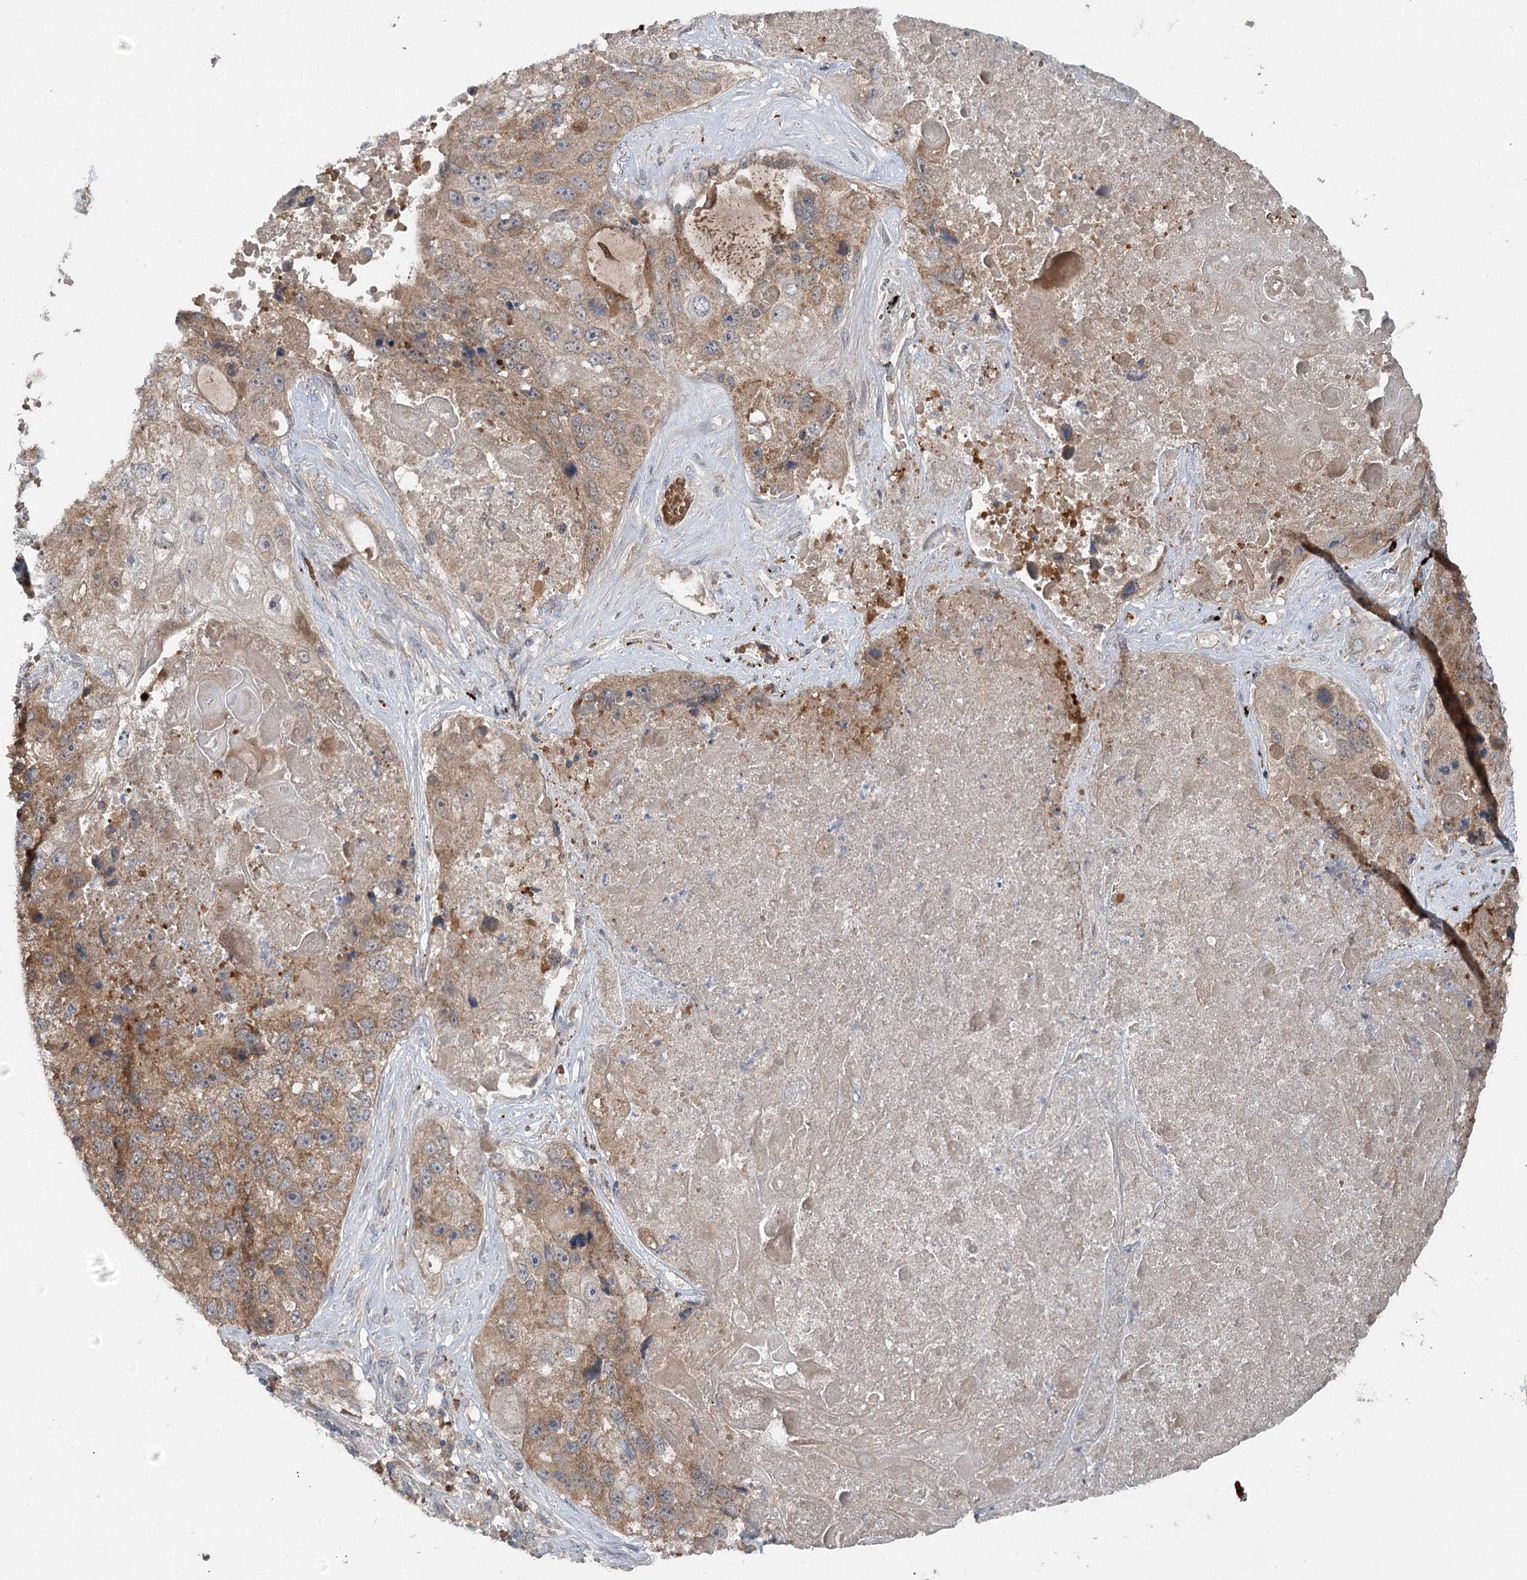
{"staining": {"intensity": "moderate", "quantity": "25%-75%", "location": "cytoplasmic/membranous"}, "tissue": "lung cancer", "cell_type": "Tumor cells", "image_type": "cancer", "snomed": [{"axis": "morphology", "description": "Squamous cell carcinoma, NOS"}, {"axis": "topography", "description": "Lung"}], "caption": "Immunohistochemical staining of human lung cancer shows medium levels of moderate cytoplasmic/membranous positivity in approximately 25%-75% of tumor cells.", "gene": "PYROXD2", "patient": {"sex": "male", "age": 61}}